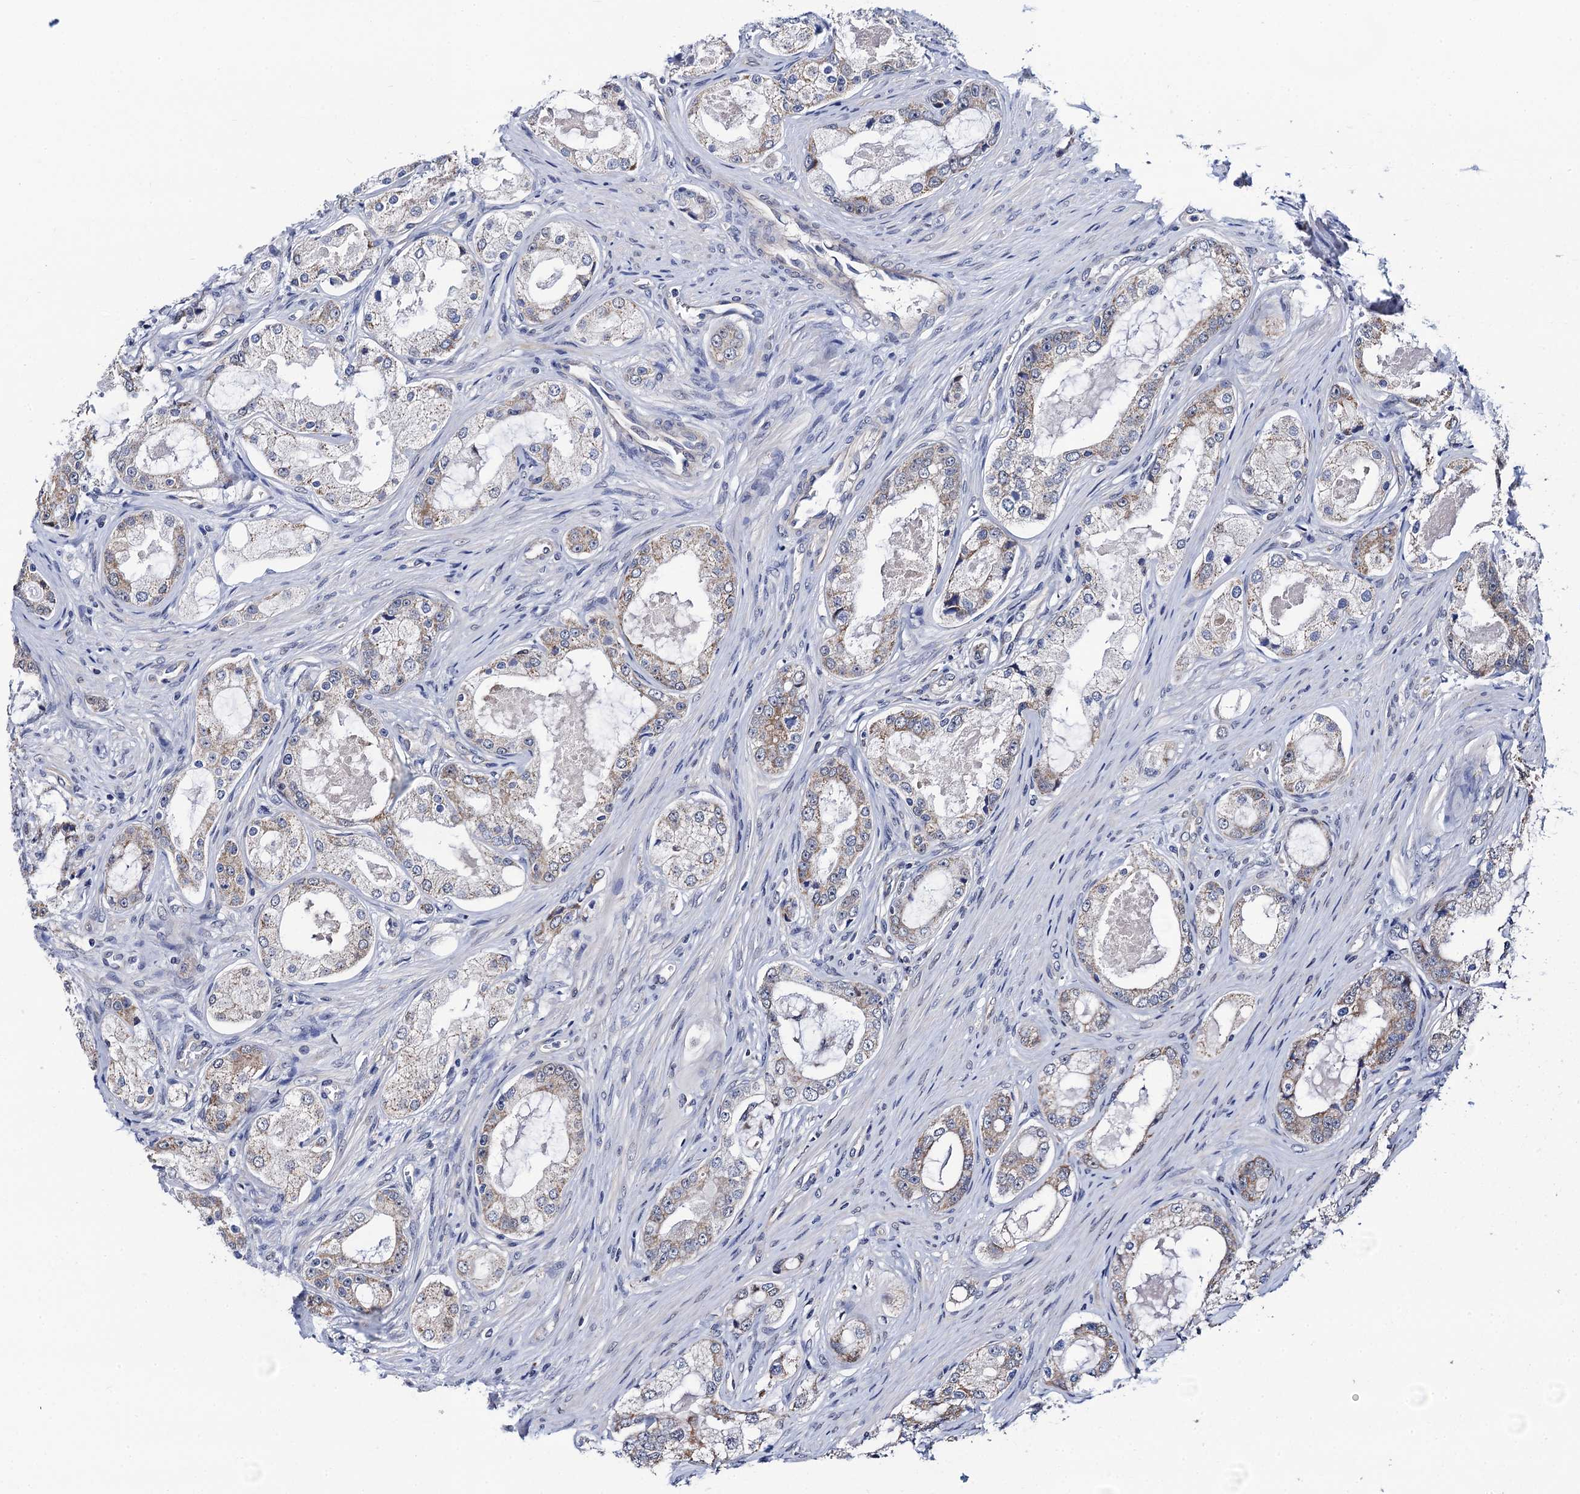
{"staining": {"intensity": "weak", "quantity": "25%-75%", "location": "cytoplasmic/membranous"}, "tissue": "prostate cancer", "cell_type": "Tumor cells", "image_type": "cancer", "snomed": [{"axis": "morphology", "description": "Adenocarcinoma, Low grade"}, {"axis": "topography", "description": "Prostate"}], "caption": "Tumor cells display weak cytoplasmic/membranous staining in approximately 25%-75% of cells in prostate cancer.", "gene": "PTCD3", "patient": {"sex": "male", "age": 68}}